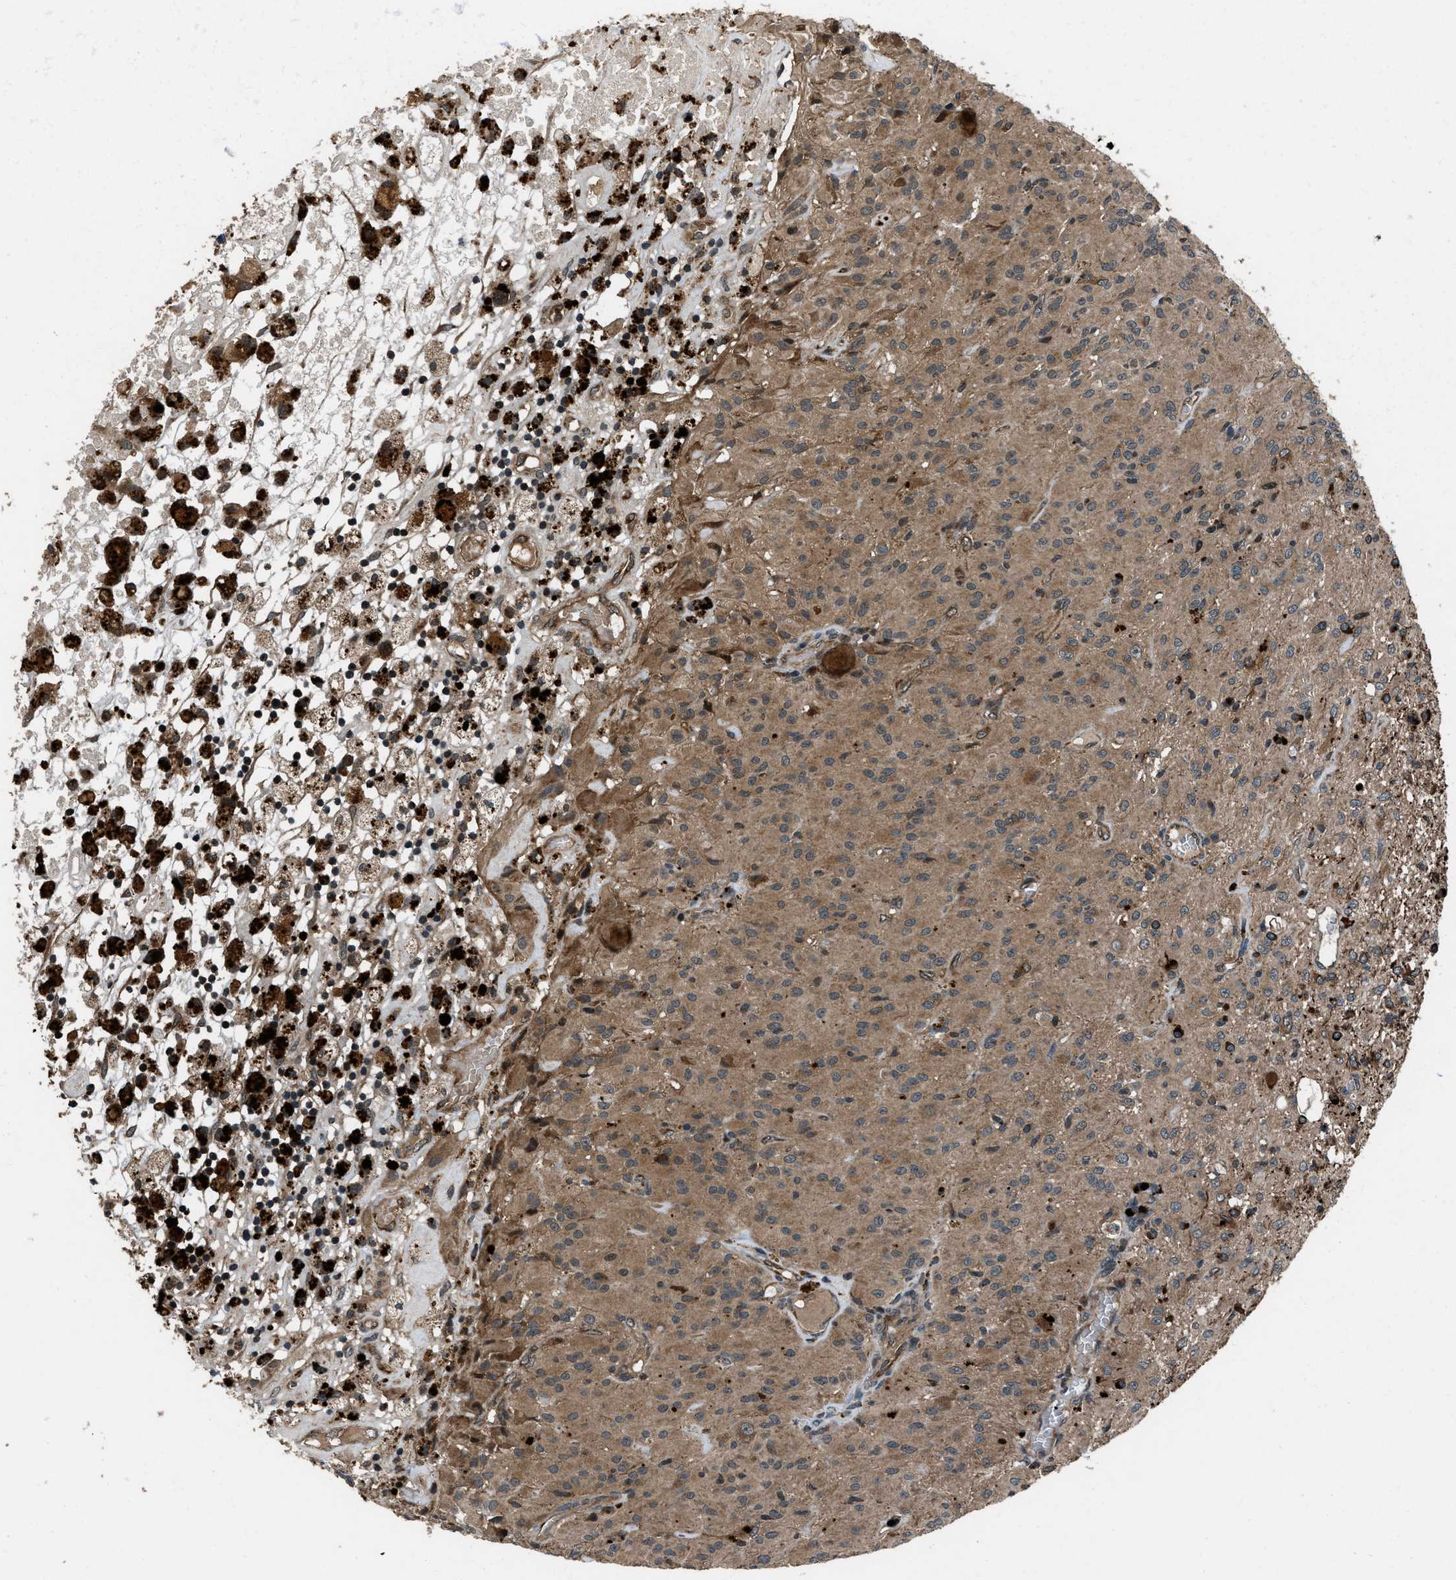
{"staining": {"intensity": "strong", "quantity": ">75%", "location": "cytoplasmic/membranous"}, "tissue": "glioma", "cell_type": "Tumor cells", "image_type": "cancer", "snomed": [{"axis": "morphology", "description": "Glioma, malignant, High grade"}, {"axis": "topography", "description": "Brain"}], "caption": "Glioma stained for a protein displays strong cytoplasmic/membranous positivity in tumor cells. (DAB = brown stain, brightfield microscopy at high magnification).", "gene": "IRAK4", "patient": {"sex": "female", "age": 59}}